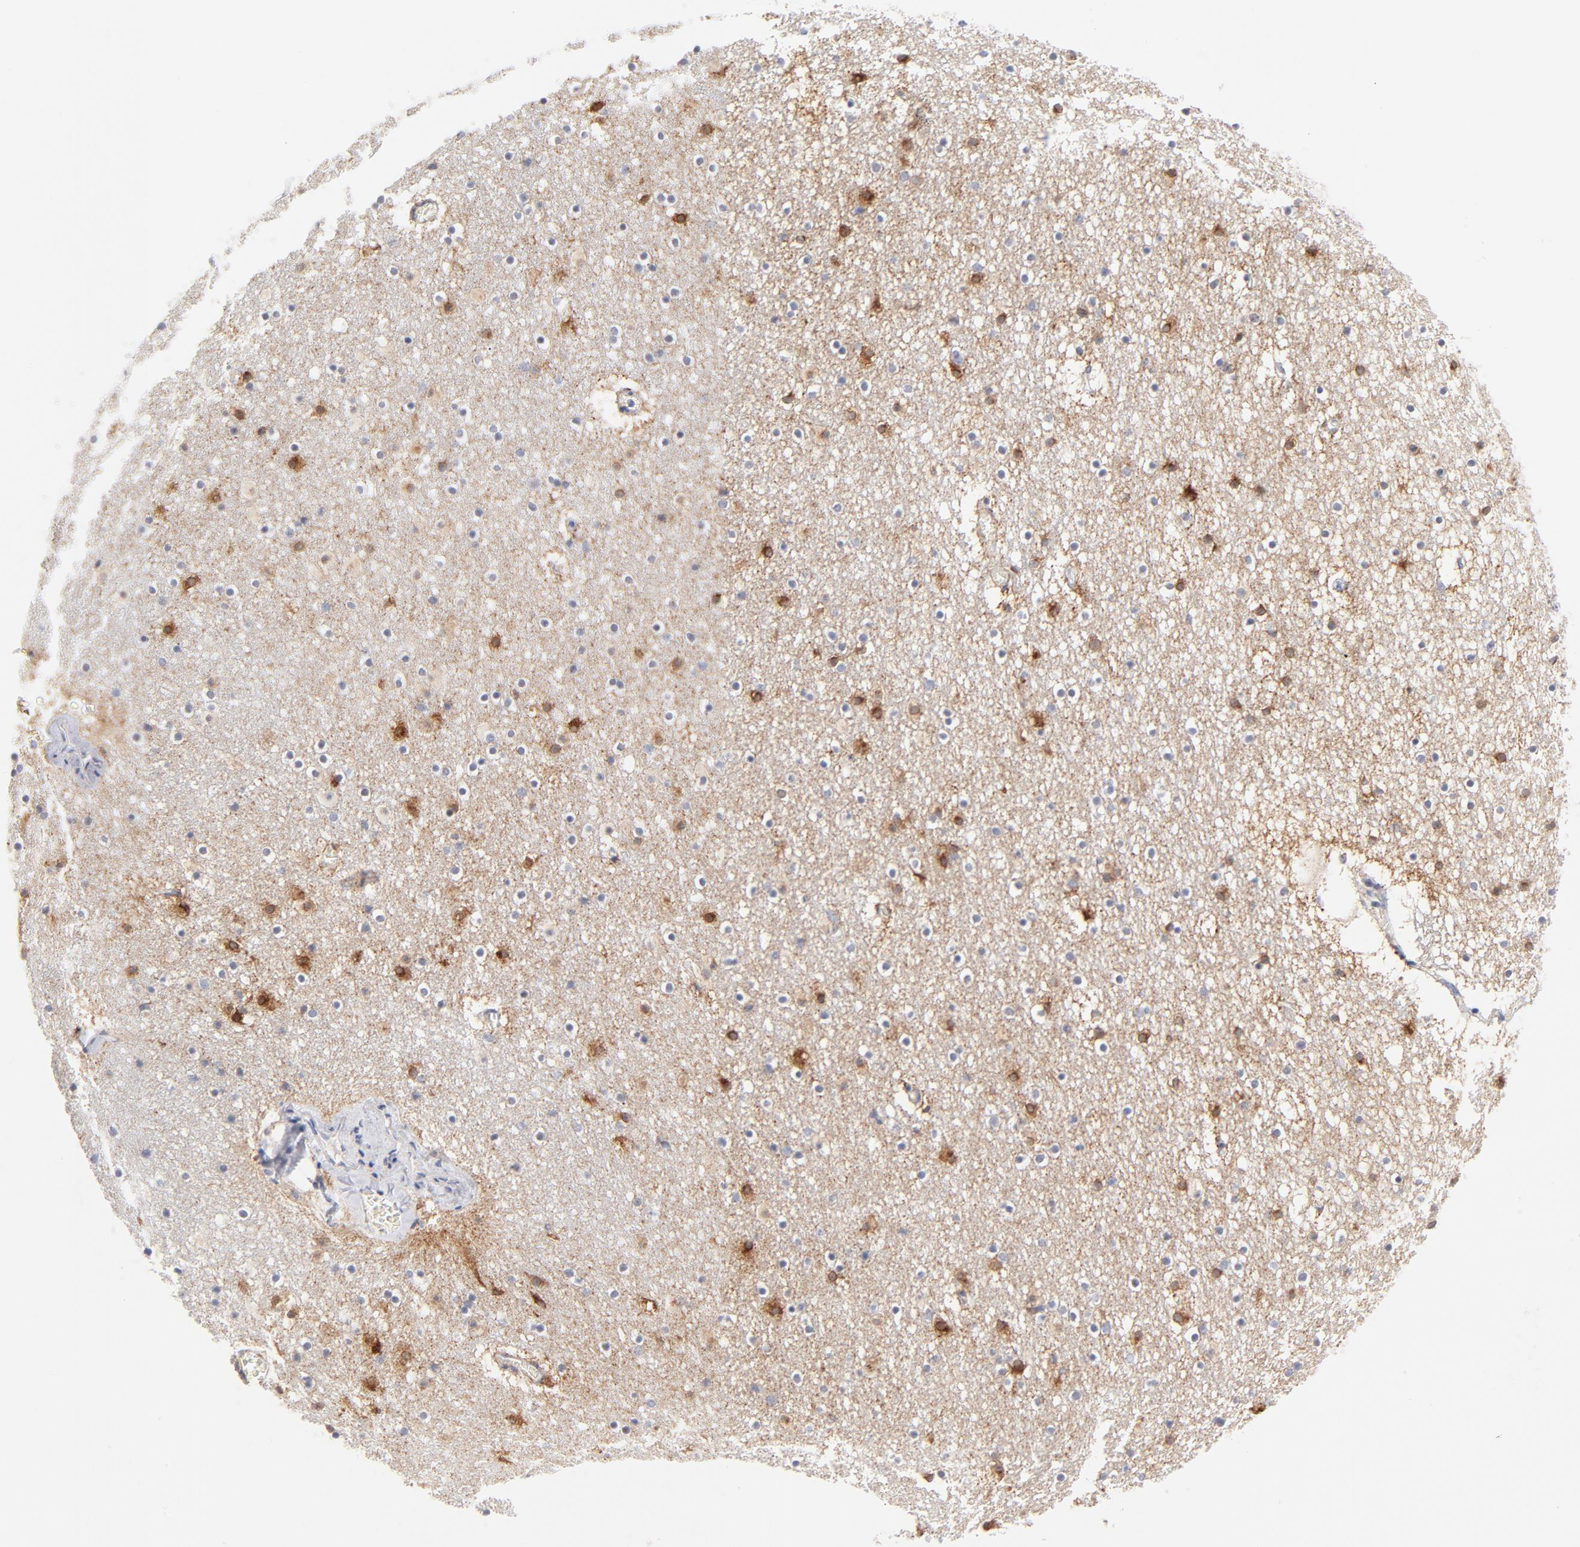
{"staining": {"intensity": "strong", "quantity": "25%-75%", "location": "cytoplasmic/membranous"}, "tissue": "caudate", "cell_type": "Glial cells", "image_type": "normal", "snomed": [{"axis": "morphology", "description": "Normal tissue, NOS"}, {"axis": "topography", "description": "Lateral ventricle wall"}], "caption": "Strong cytoplasmic/membranous expression for a protein is seen in about 25%-75% of glial cells of benign caudate using IHC.", "gene": "MID1", "patient": {"sex": "male", "age": 45}}